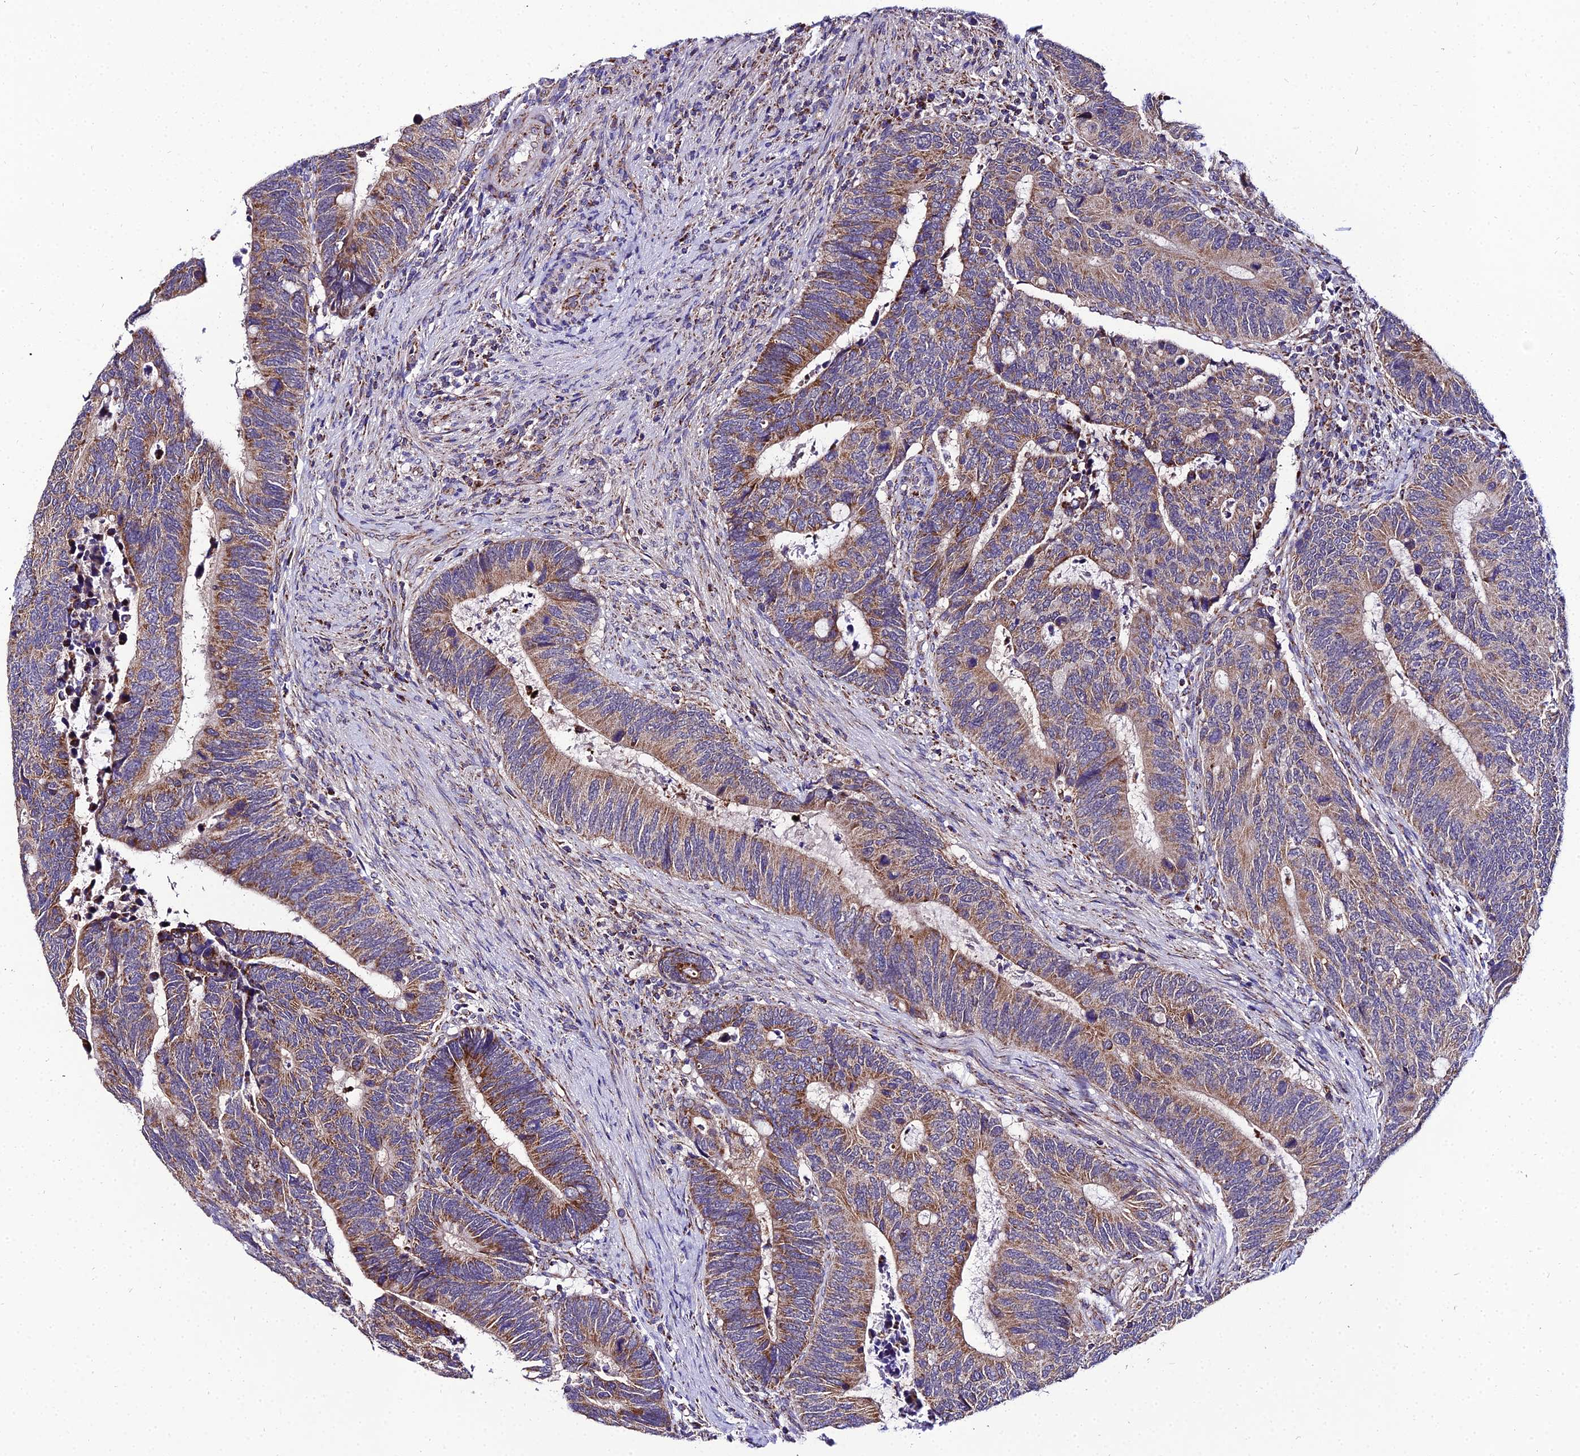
{"staining": {"intensity": "moderate", "quantity": ">75%", "location": "cytoplasmic/membranous"}, "tissue": "colorectal cancer", "cell_type": "Tumor cells", "image_type": "cancer", "snomed": [{"axis": "morphology", "description": "Adenocarcinoma, NOS"}, {"axis": "topography", "description": "Colon"}], "caption": "The photomicrograph exhibits staining of colorectal adenocarcinoma, revealing moderate cytoplasmic/membranous protein staining (brown color) within tumor cells.", "gene": "PSMD2", "patient": {"sex": "male", "age": 87}}